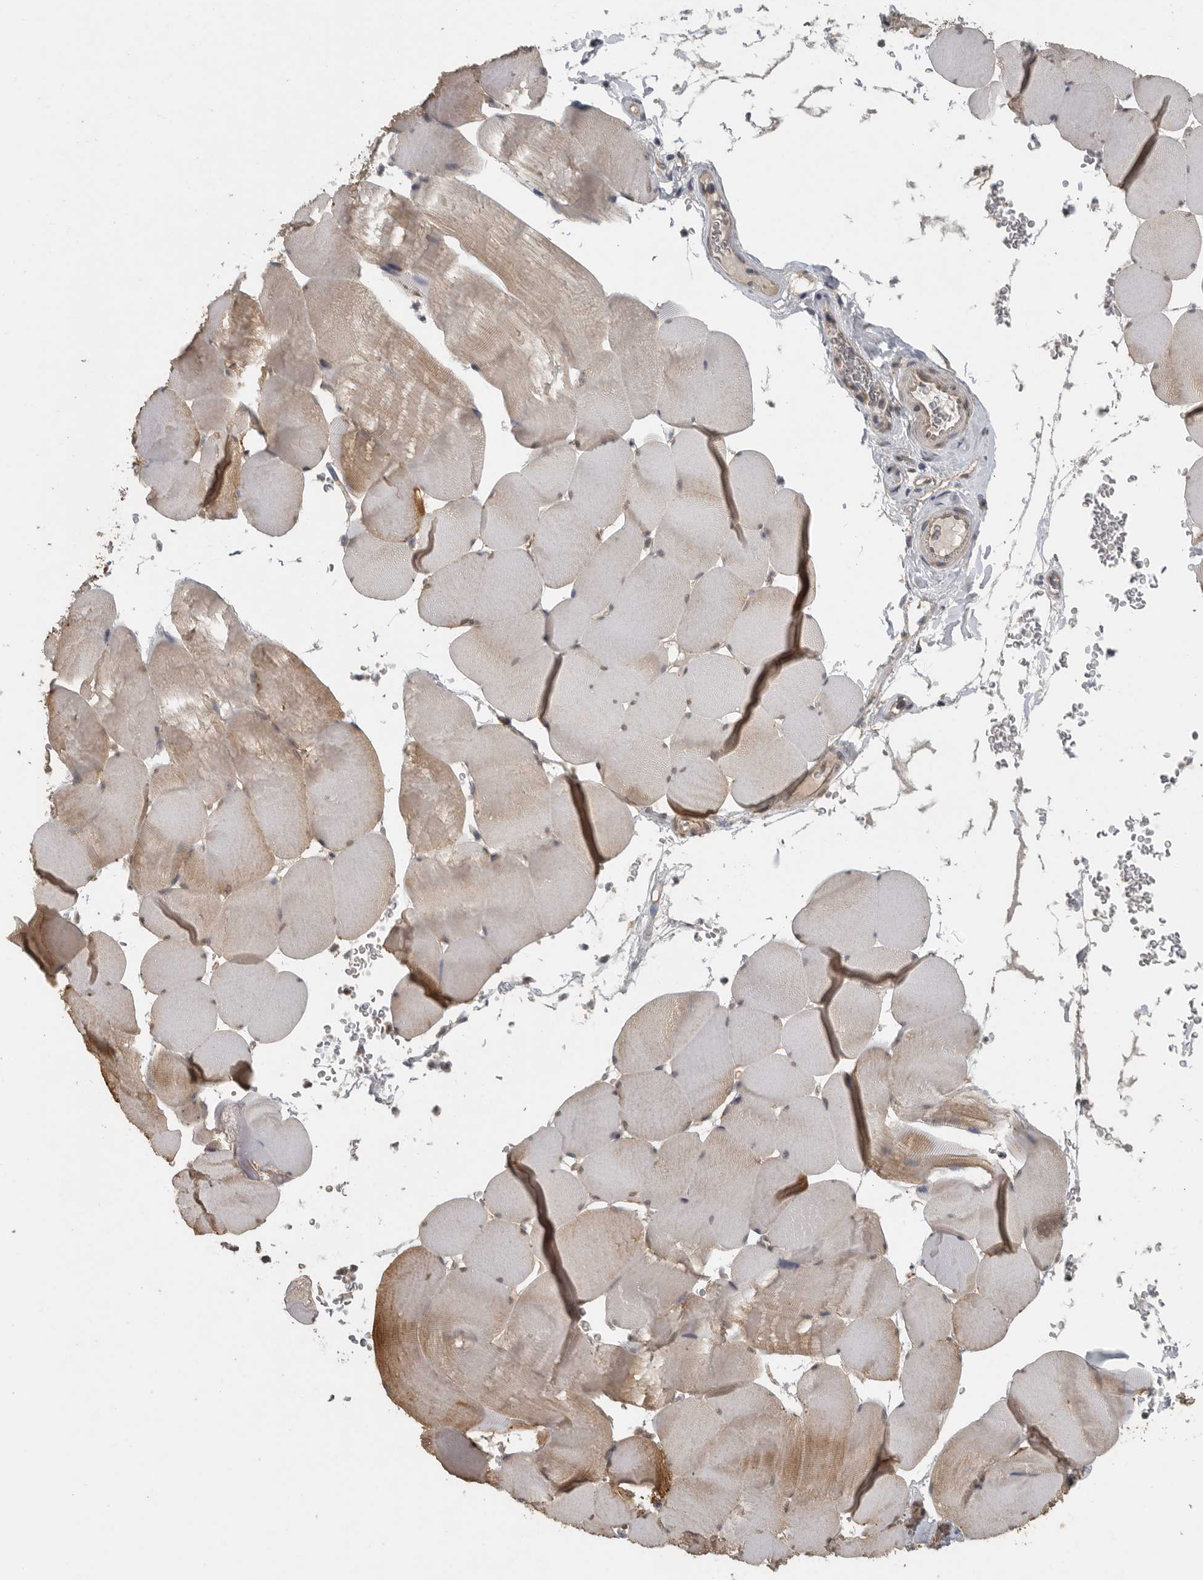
{"staining": {"intensity": "weak", "quantity": "25%-75%", "location": "cytoplasmic/membranous"}, "tissue": "skeletal muscle", "cell_type": "Myocytes", "image_type": "normal", "snomed": [{"axis": "morphology", "description": "Normal tissue, NOS"}, {"axis": "topography", "description": "Skeletal muscle"}], "caption": "A low amount of weak cytoplasmic/membranous positivity is appreciated in about 25%-75% of myocytes in unremarkable skeletal muscle. (DAB = brown stain, brightfield microscopy at high magnification).", "gene": "AFAP1", "patient": {"sex": "male", "age": 62}}